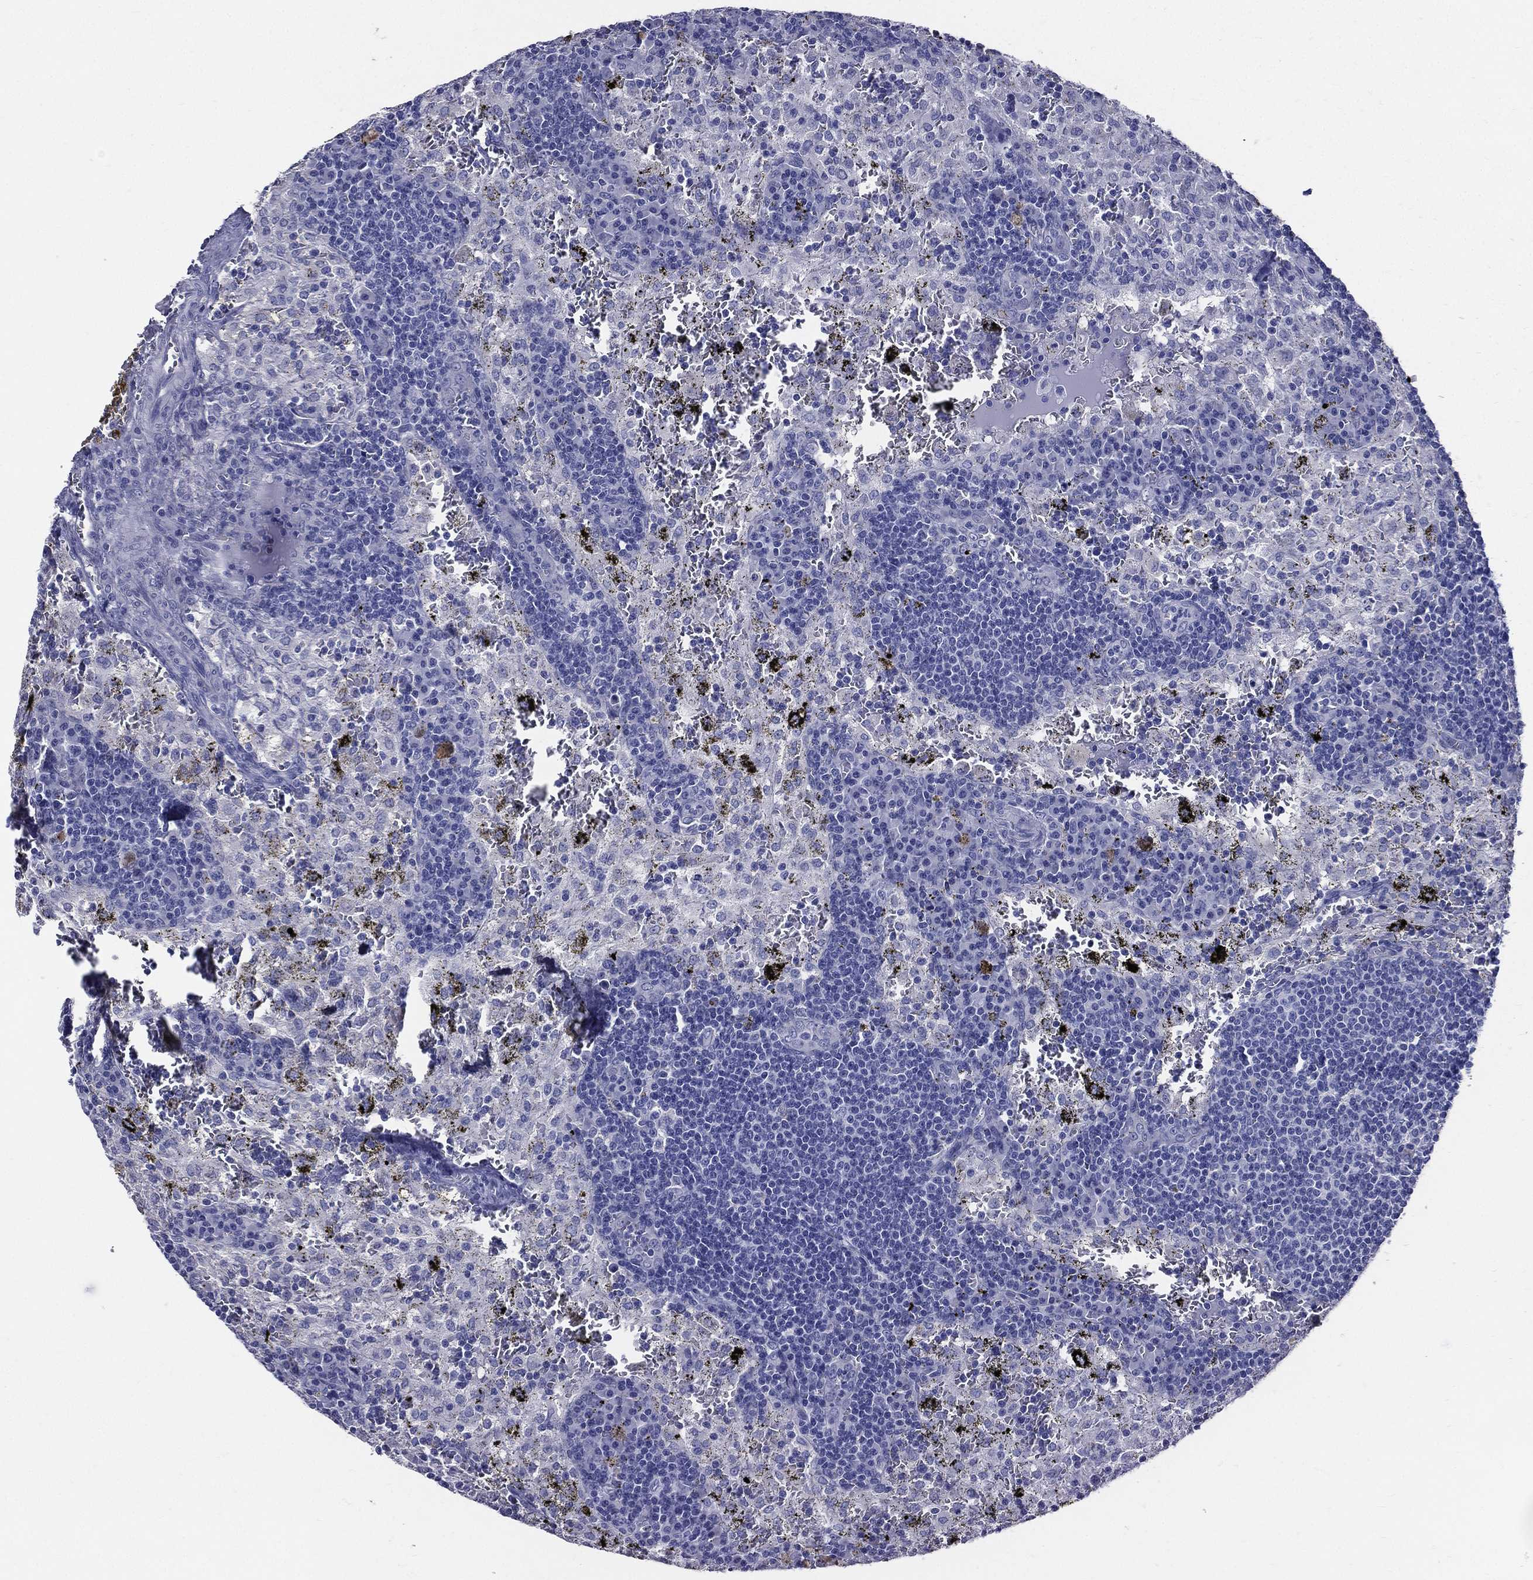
{"staining": {"intensity": "negative", "quantity": "none", "location": "none"}, "tissue": "lymph node", "cell_type": "Germinal center cells", "image_type": "normal", "snomed": [{"axis": "morphology", "description": "Normal tissue, NOS"}, {"axis": "topography", "description": "Lymph node"}], "caption": "Immunohistochemistry image of unremarkable lymph node stained for a protein (brown), which reveals no expression in germinal center cells. (DAB (3,3'-diaminobenzidine) immunohistochemistry visualized using brightfield microscopy, high magnification).", "gene": "DPYS", "patient": {"sex": "male", "age": 62}}